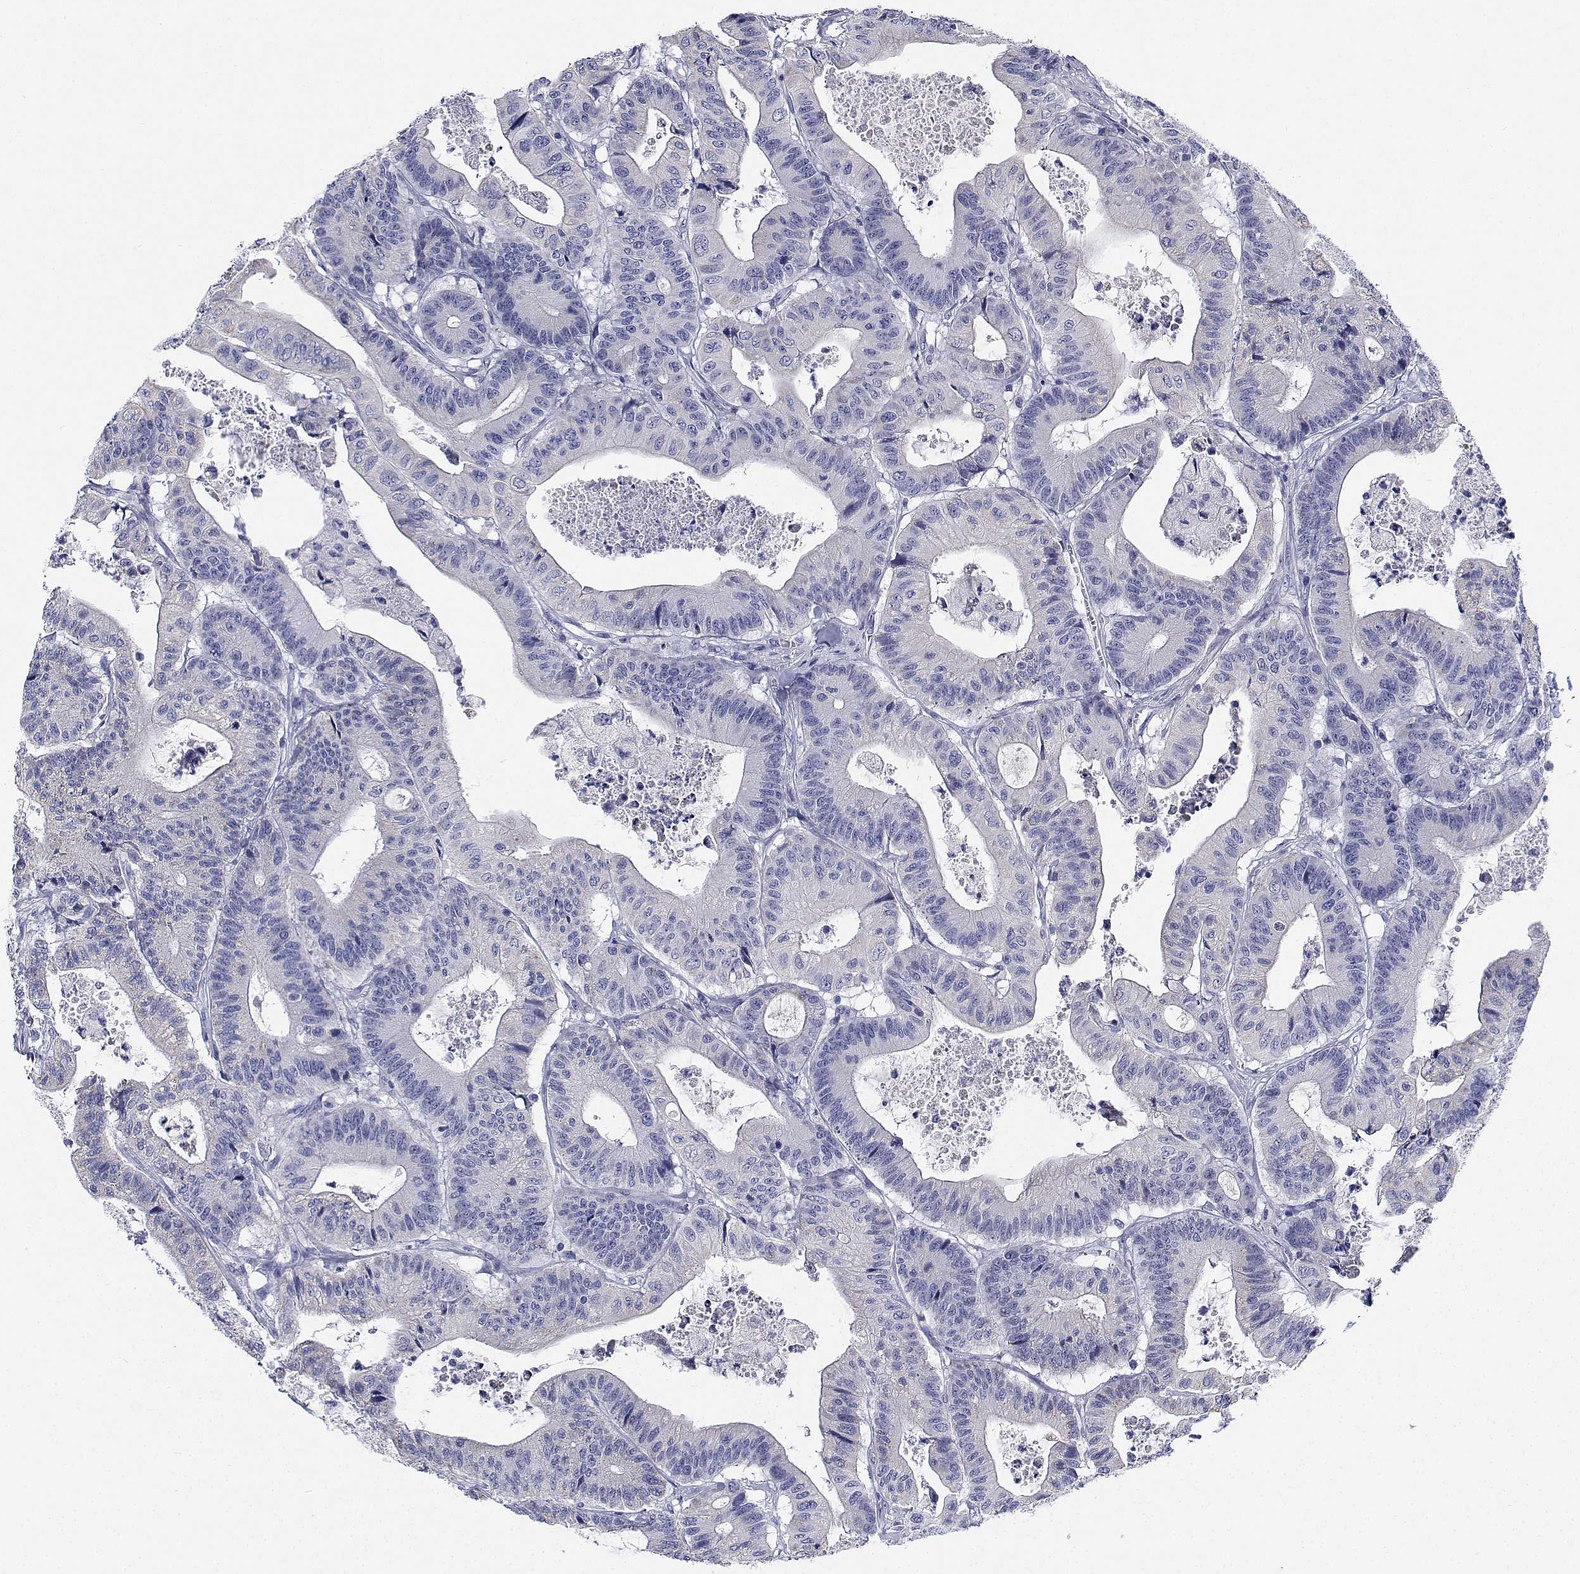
{"staining": {"intensity": "negative", "quantity": "none", "location": "none"}, "tissue": "colorectal cancer", "cell_type": "Tumor cells", "image_type": "cancer", "snomed": [{"axis": "morphology", "description": "Adenocarcinoma, NOS"}, {"axis": "topography", "description": "Colon"}], "caption": "A high-resolution micrograph shows IHC staining of colorectal cancer, which exhibits no significant positivity in tumor cells.", "gene": "CDHR3", "patient": {"sex": "female", "age": 84}}